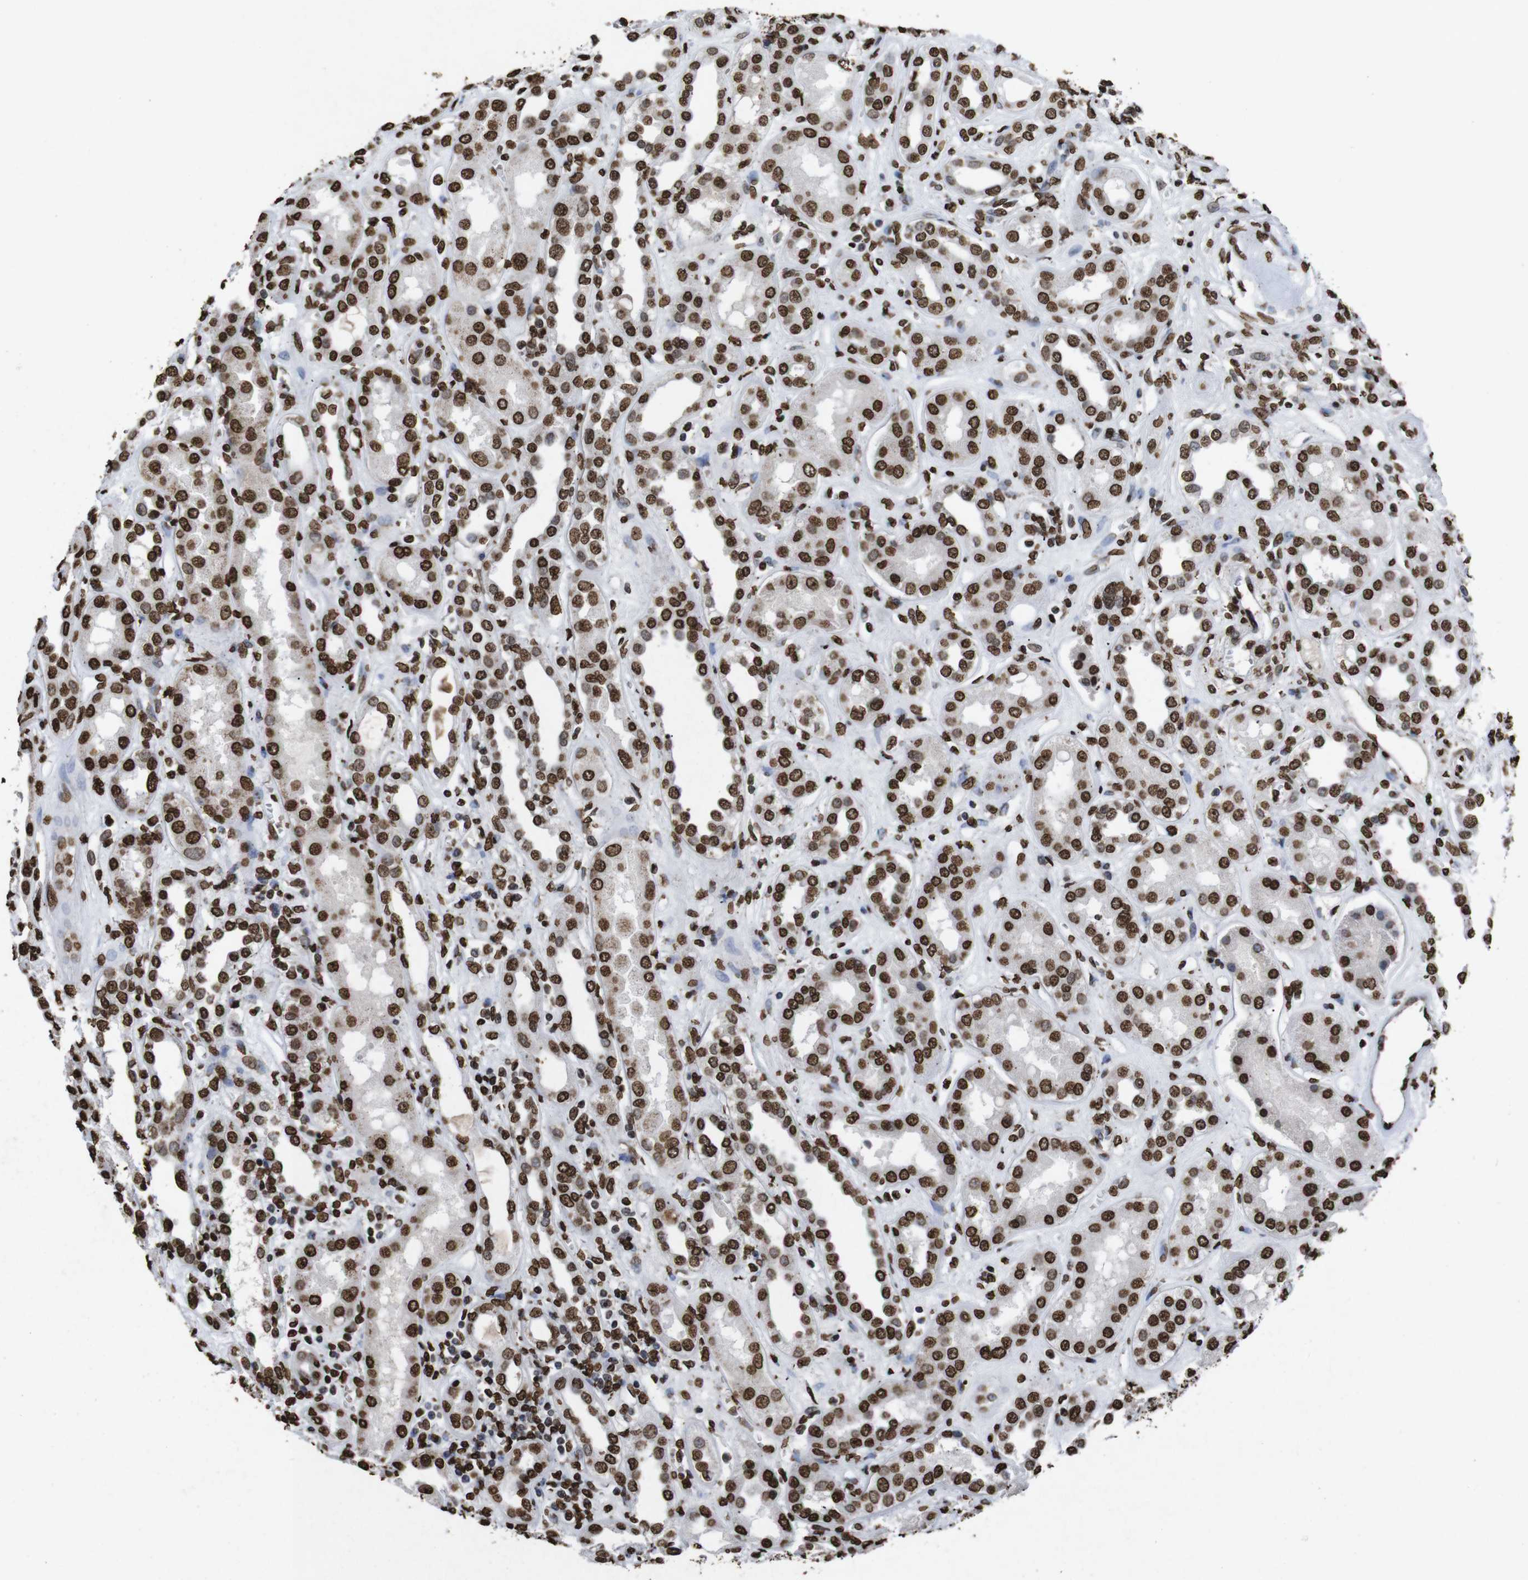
{"staining": {"intensity": "strong", "quantity": "25%-75%", "location": "nuclear"}, "tissue": "kidney", "cell_type": "Cells in glomeruli", "image_type": "normal", "snomed": [{"axis": "morphology", "description": "Normal tissue, NOS"}, {"axis": "topography", "description": "Kidney"}], "caption": "Cells in glomeruli show high levels of strong nuclear expression in about 25%-75% of cells in unremarkable kidney.", "gene": "MDM2", "patient": {"sex": "male", "age": 59}}